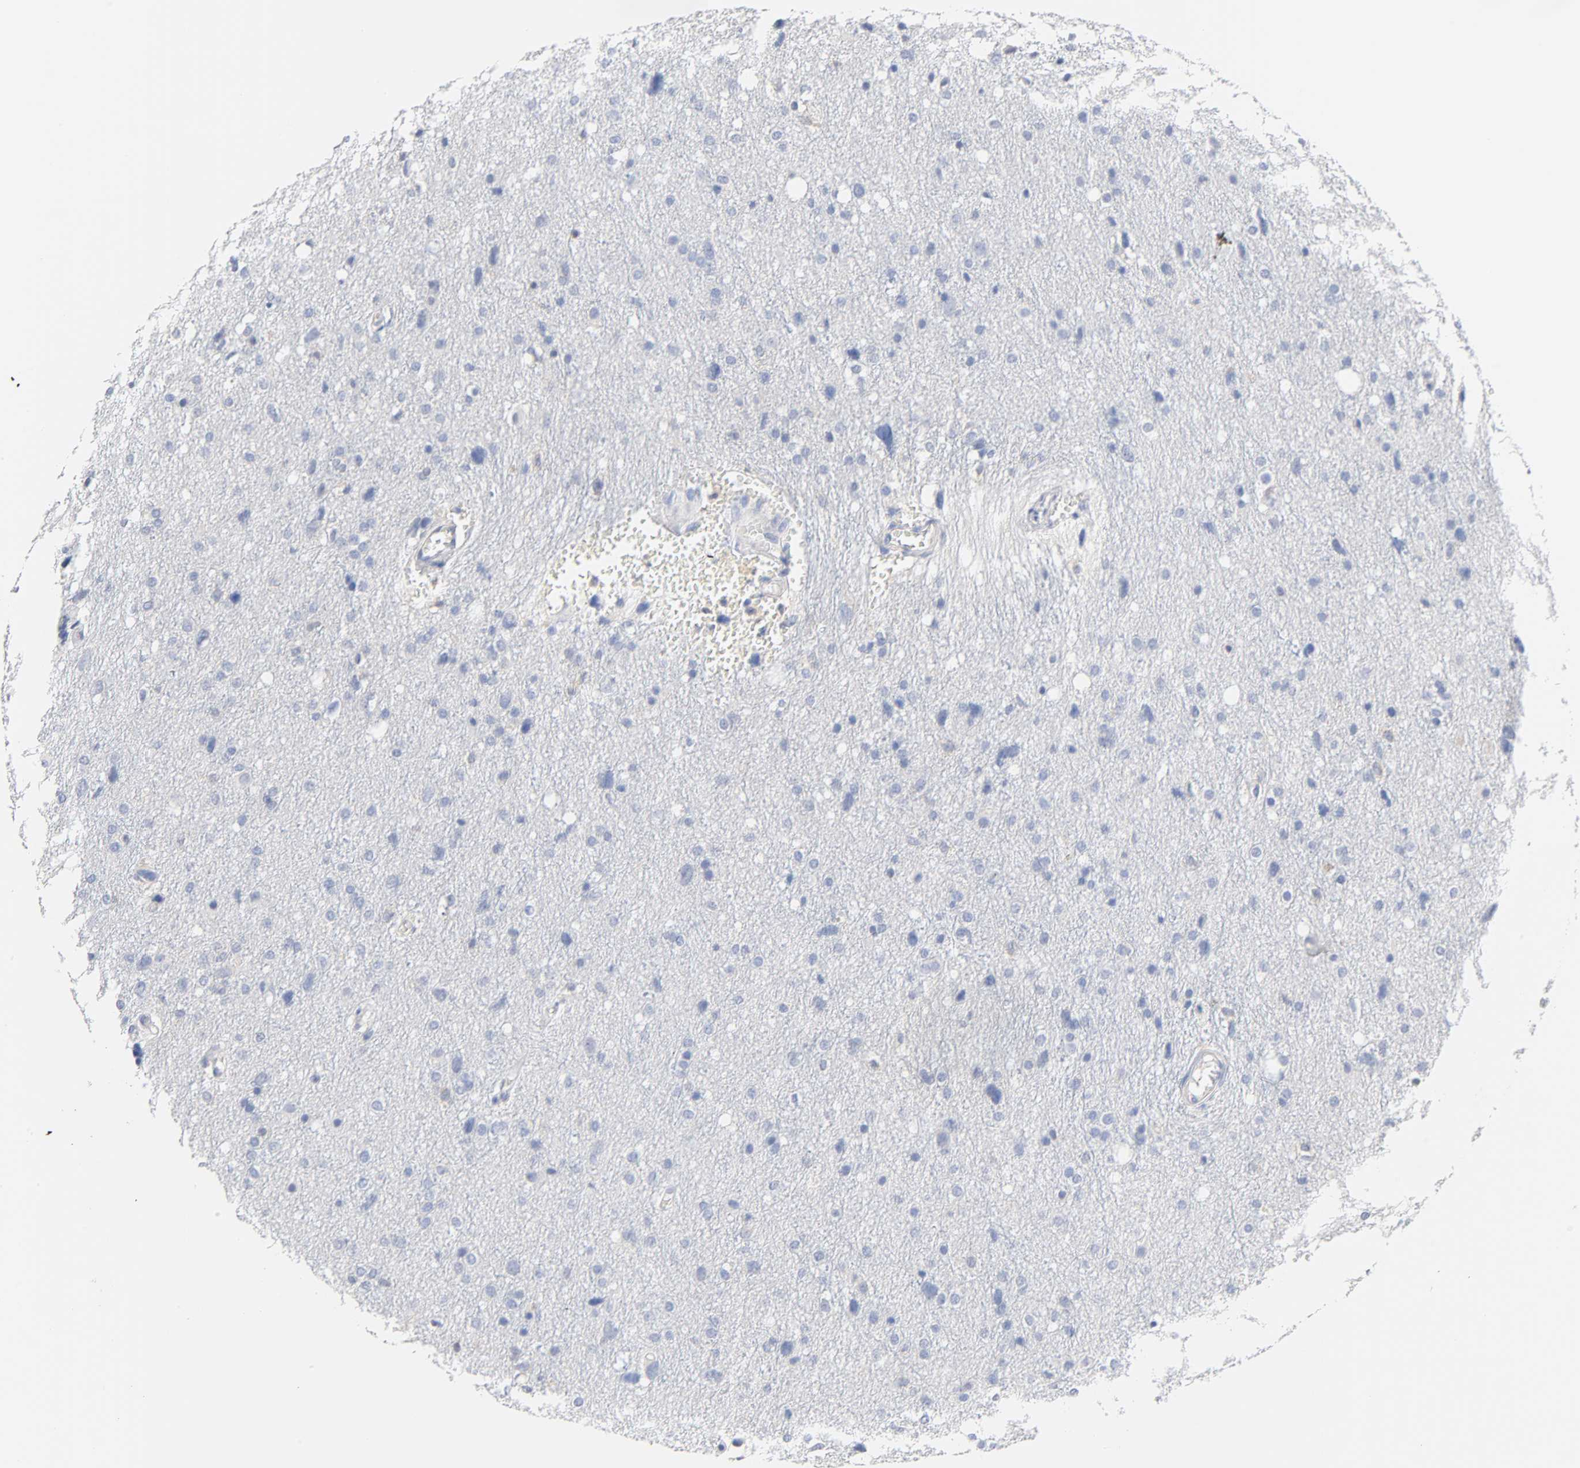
{"staining": {"intensity": "negative", "quantity": "none", "location": "none"}, "tissue": "glioma", "cell_type": "Tumor cells", "image_type": "cancer", "snomed": [{"axis": "morphology", "description": "Glioma, malignant, High grade"}, {"axis": "topography", "description": "Brain"}], "caption": "A high-resolution photomicrograph shows immunohistochemistry (IHC) staining of glioma, which displays no significant staining in tumor cells. Nuclei are stained in blue.", "gene": "MALT1", "patient": {"sex": "female", "age": 59}}